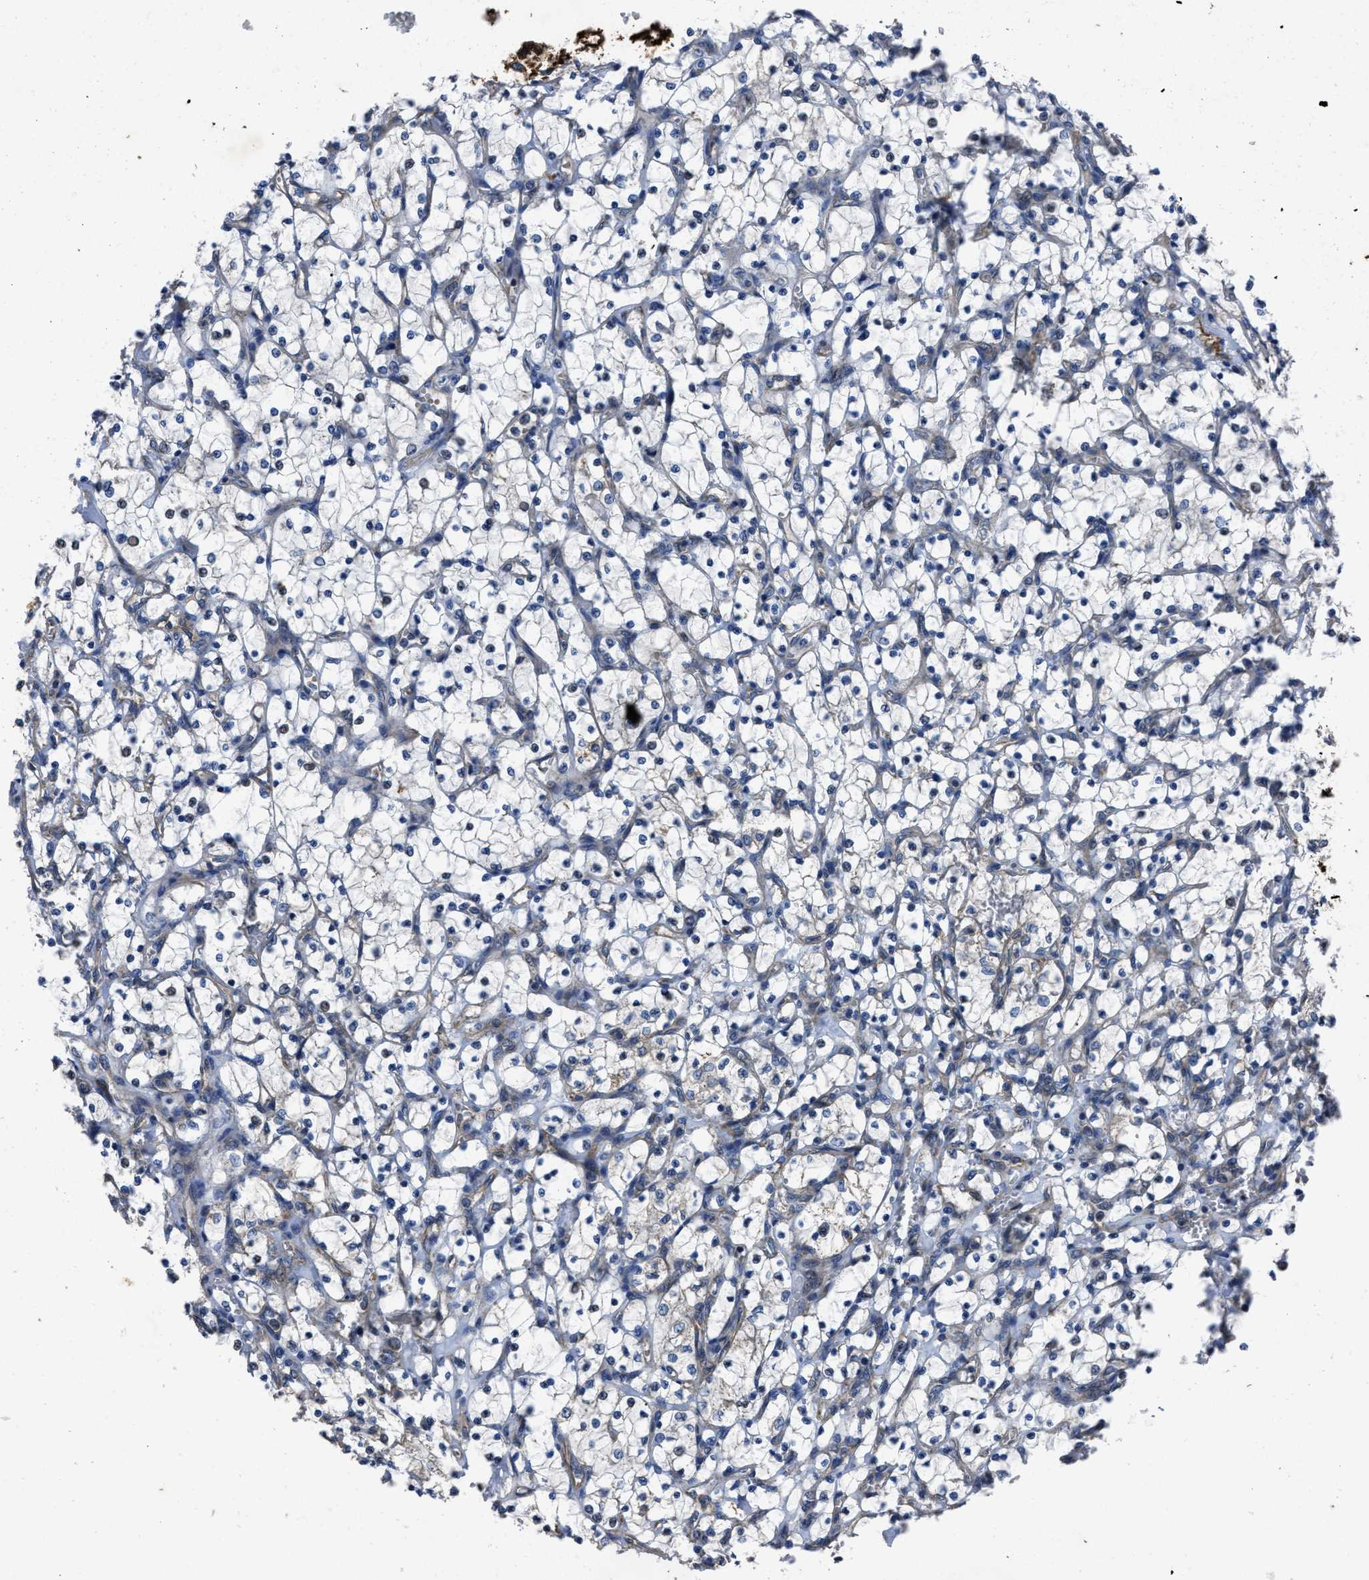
{"staining": {"intensity": "negative", "quantity": "none", "location": "none"}, "tissue": "renal cancer", "cell_type": "Tumor cells", "image_type": "cancer", "snomed": [{"axis": "morphology", "description": "Adenocarcinoma, NOS"}, {"axis": "topography", "description": "Kidney"}], "caption": "Immunohistochemistry image of neoplastic tissue: human adenocarcinoma (renal) stained with DAB (3,3'-diaminobenzidine) shows no significant protein expression in tumor cells.", "gene": "ERC1", "patient": {"sex": "female", "age": 69}}